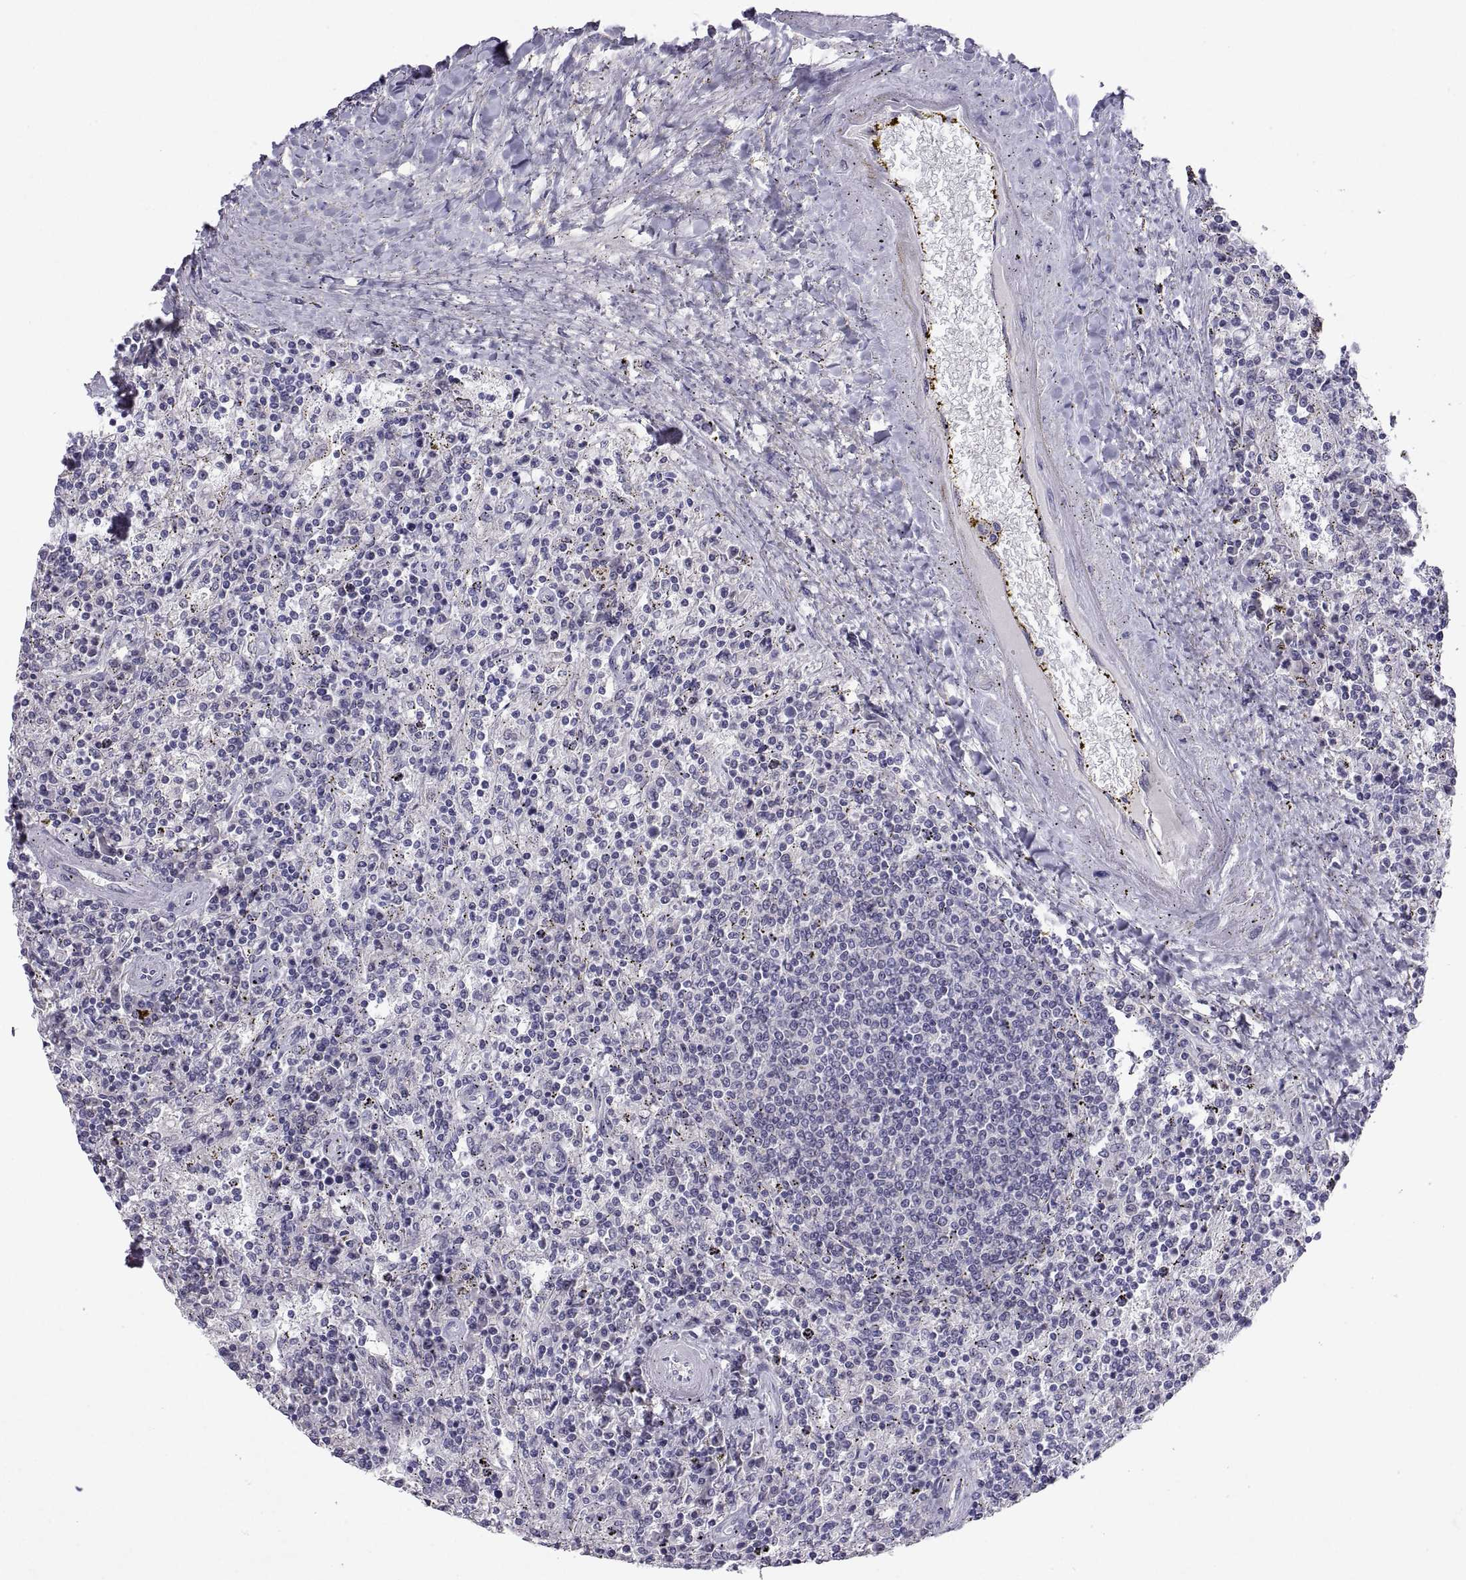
{"staining": {"intensity": "negative", "quantity": "none", "location": "none"}, "tissue": "lymphoma", "cell_type": "Tumor cells", "image_type": "cancer", "snomed": [{"axis": "morphology", "description": "Malignant lymphoma, non-Hodgkin's type, Low grade"}, {"axis": "topography", "description": "Spleen"}], "caption": "A histopathology image of human malignant lymphoma, non-Hodgkin's type (low-grade) is negative for staining in tumor cells.", "gene": "SOX21", "patient": {"sex": "male", "age": 62}}